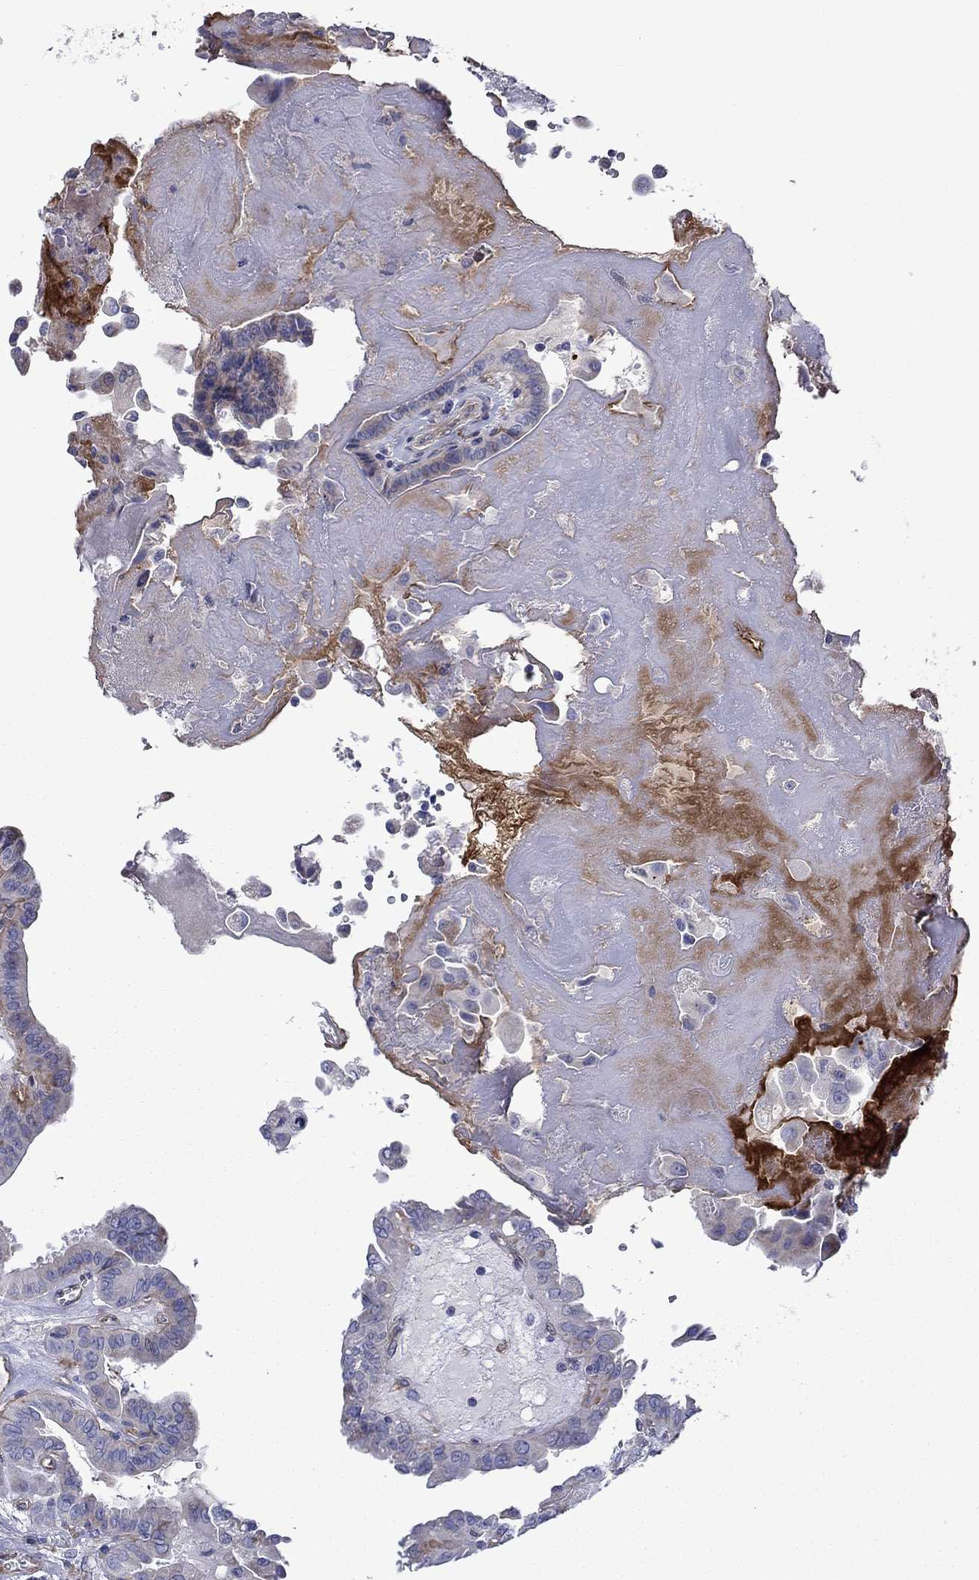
{"staining": {"intensity": "moderate", "quantity": "<25%", "location": "cytoplasmic/membranous"}, "tissue": "thyroid cancer", "cell_type": "Tumor cells", "image_type": "cancer", "snomed": [{"axis": "morphology", "description": "Papillary adenocarcinoma, NOS"}, {"axis": "topography", "description": "Thyroid gland"}], "caption": "The immunohistochemical stain highlights moderate cytoplasmic/membranous staining in tumor cells of thyroid cancer (papillary adenocarcinoma) tissue. (DAB = brown stain, brightfield microscopy at high magnification).", "gene": "HSPG2", "patient": {"sex": "female", "age": 37}}